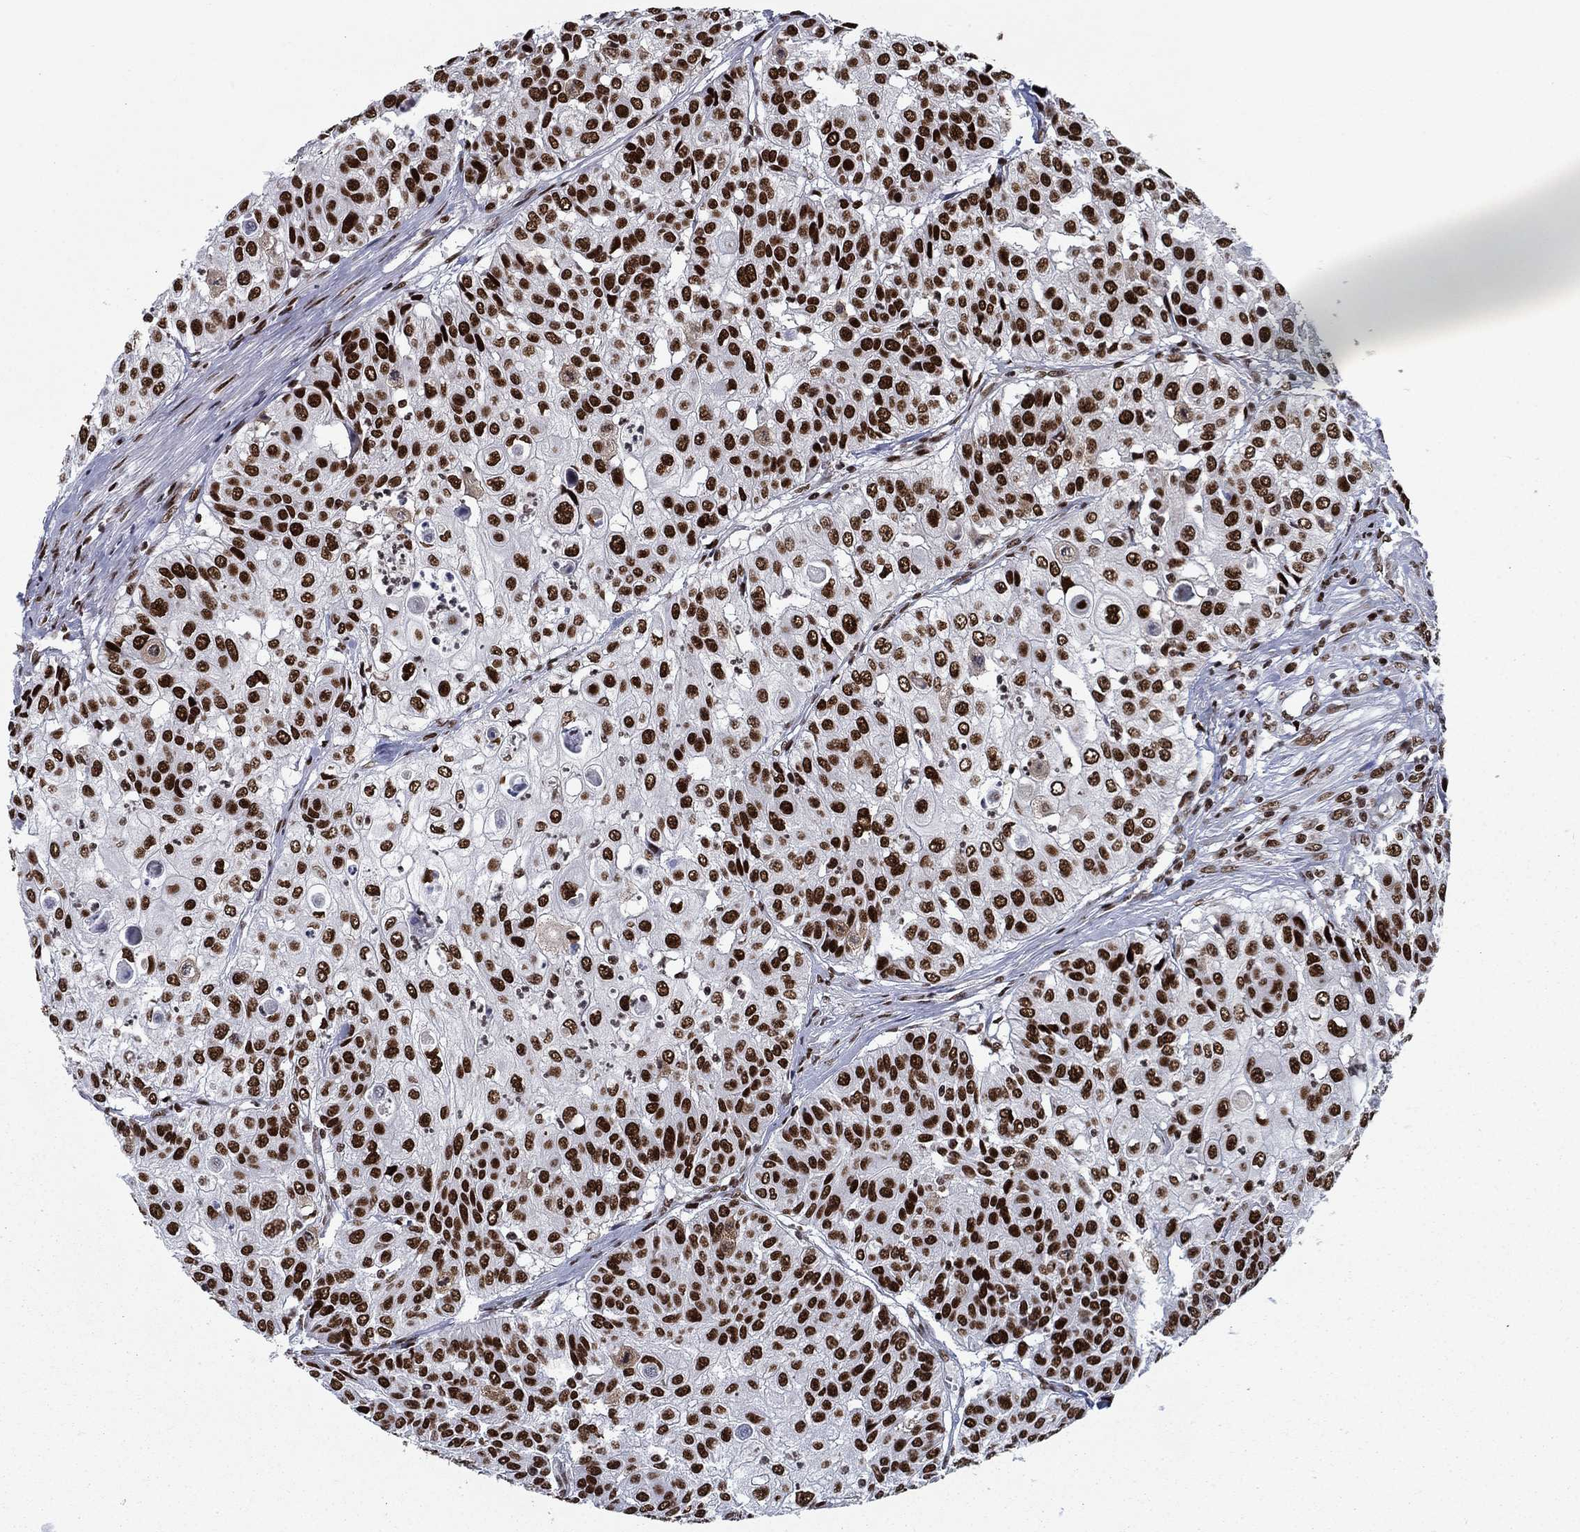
{"staining": {"intensity": "strong", "quantity": ">75%", "location": "nuclear"}, "tissue": "urothelial cancer", "cell_type": "Tumor cells", "image_type": "cancer", "snomed": [{"axis": "morphology", "description": "Urothelial carcinoma, High grade"}, {"axis": "topography", "description": "Urinary bladder"}], "caption": "High-power microscopy captured an immunohistochemistry micrograph of urothelial cancer, revealing strong nuclear expression in about >75% of tumor cells. The staining was performed using DAB to visualize the protein expression in brown, while the nuclei were stained in blue with hematoxylin (Magnification: 20x).", "gene": "RPRD1B", "patient": {"sex": "female", "age": 79}}